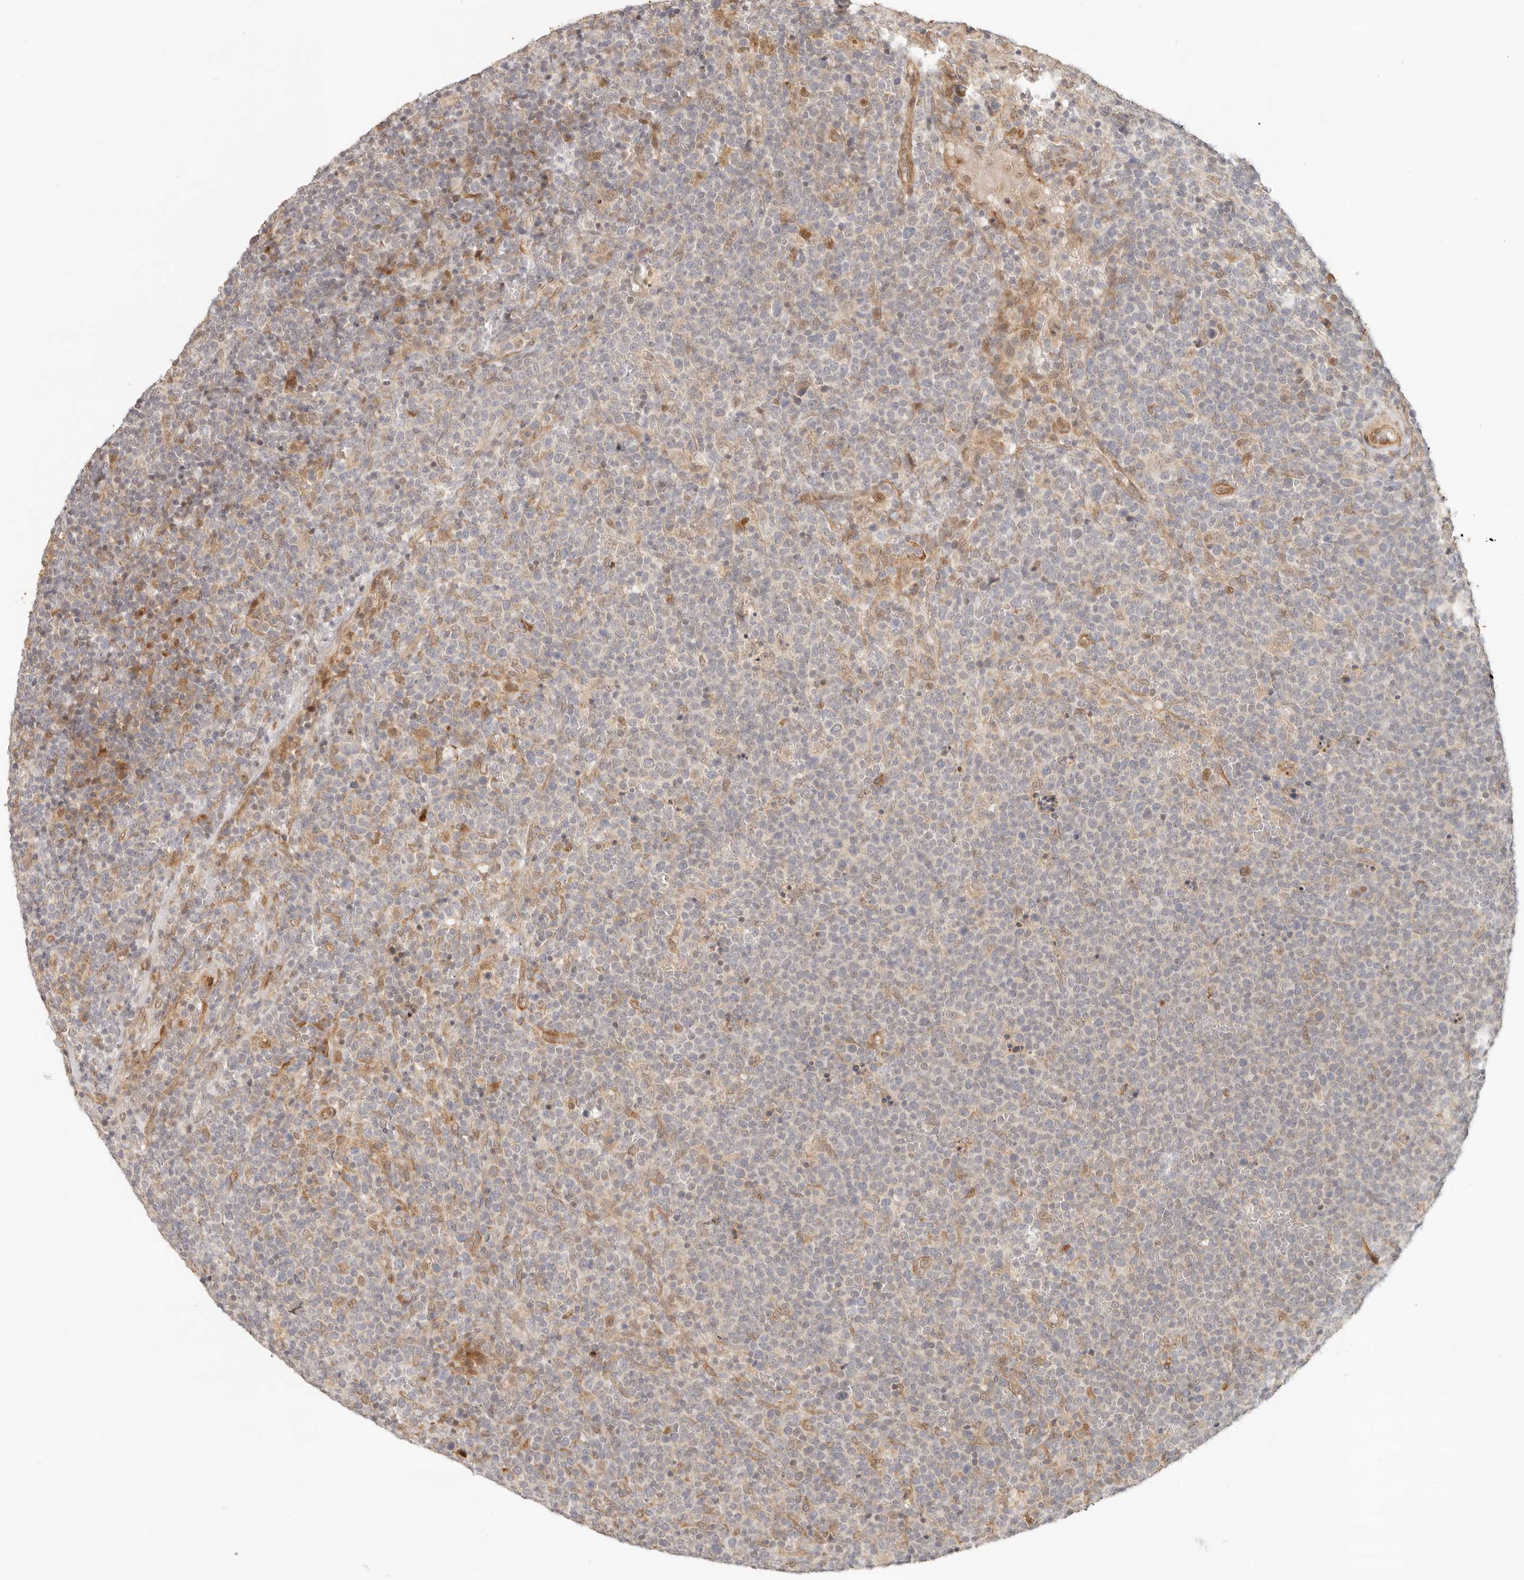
{"staining": {"intensity": "negative", "quantity": "none", "location": "none"}, "tissue": "lymphoma", "cell_type": "Tumor cells", "image_type": "cancer", "snomed": [{"axis": "morphology", "description": "Malignant lymphoma, non-Hodgkin's type, High grade"}, {"axis": "topography", "description": "Lymph node"}], "caption": "IHC histopathology image of neoplastic tissue: human lymphoma stained with DAB reveals no significant protein staining in tumor cells.", "gene": "TUFT1", "patient": {"sex": "male", "age": 61}}